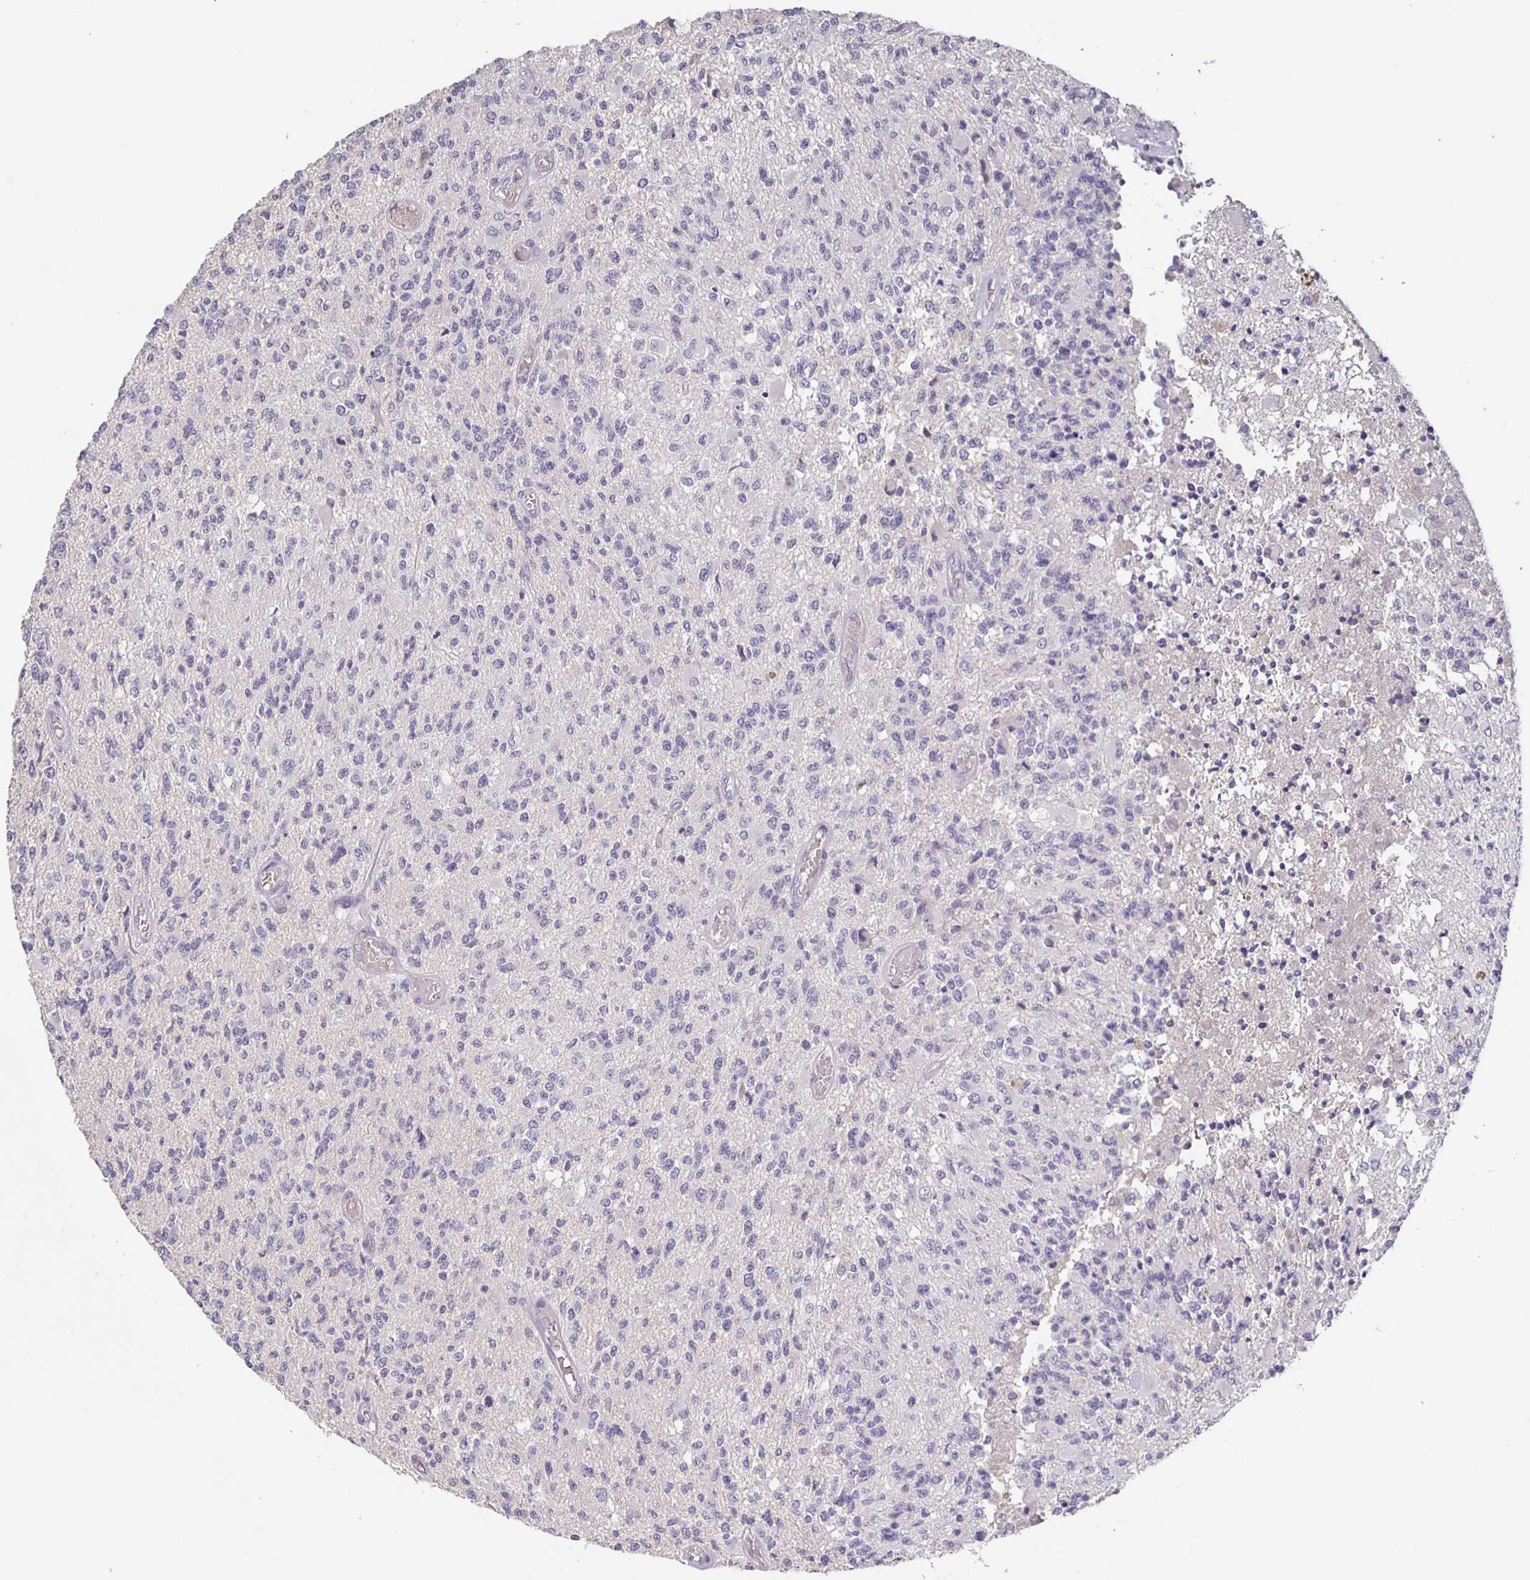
{"staining": {"intensity": "negative", "quantity": "none", "location": "none"}, "tissue": "glioma", "cell_type": "Tumor cells", "image_type": "cancer", "snomed": [{"axis": "morphology", "description": "Glioma, malignant, High grade"}, {"axis": "topography", "description": "Brain"}], "caption": "The IHC micrograph has no significant staining in tumor cells of glioma tissue.", "gene": "INSL5", "patient": {"sex": "female", "age": 63}}